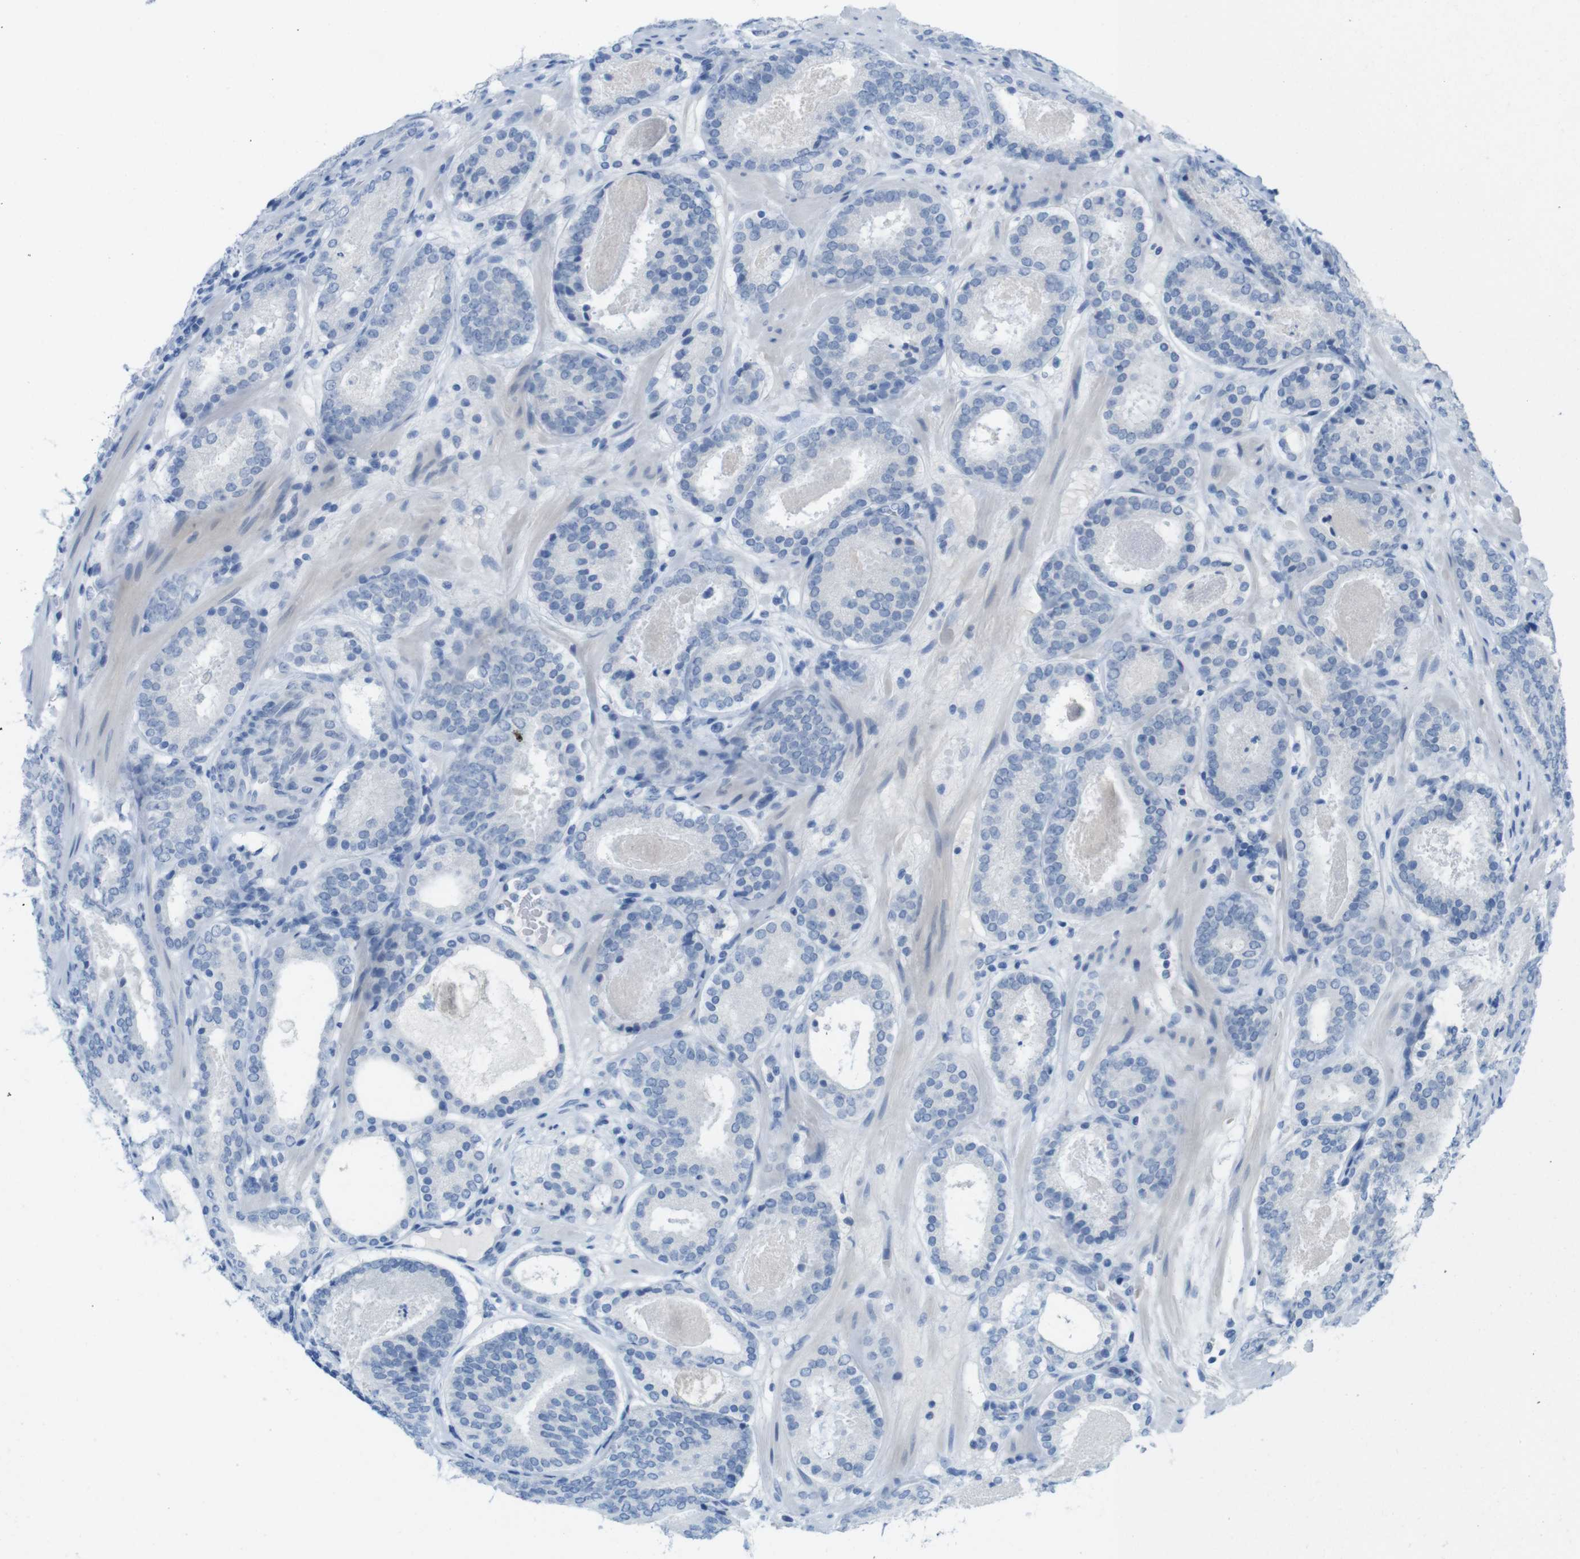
{"staining": {"intensity": "negative", "quantity": "none", "location": "none"}, "tissue": "prostate cancer", "cell_type": "Tumor cells", "image_type": "cancer", "snomed": [{"axis": "morphology", "description": "Adenocarcinoma, Low grade"}, {"axis": "topography", "description": "Prostate"}], "caption": "Immunohistochemical staining of human low-grade adenocarcinoma (prostate) demonstrates no significant positivity in tumor cells. (Brightfield microscopy of DAB immunohistochemistry (IHC) at high magnification).", "gene": "OPN1SW", "patient": {"sex": "male", "age": 69}}